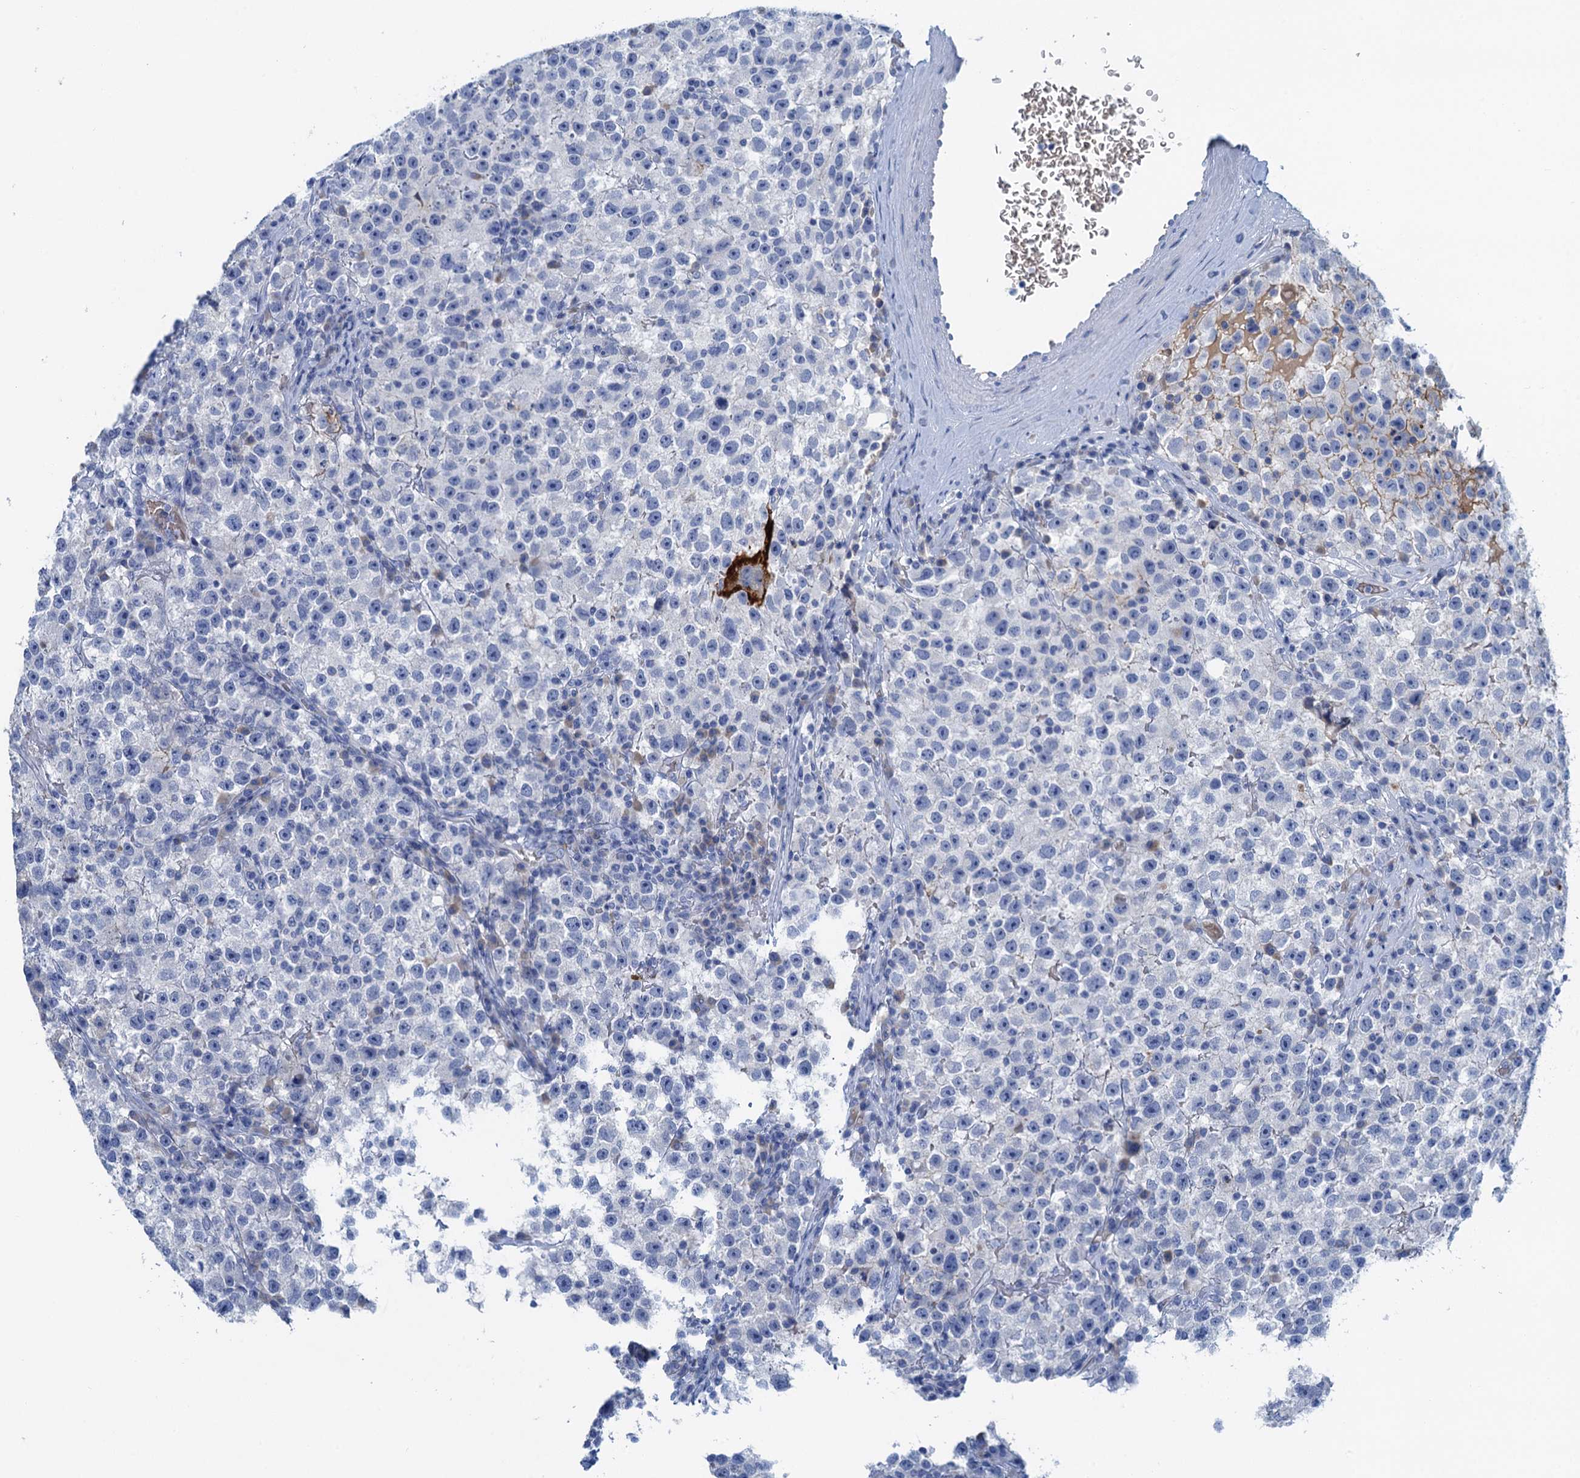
{"staining": {"intensity": "negative", "quantity": "none", "location": "none"}, "tissue": "testis cancer", "cell_type": "Tumor cells", "image_type": "cancer", "snomed": [{"axis": "morphology", "description": "Seminoma, NOS"}, {"axis": "topography", "description": "Testis"}], "caption": "Tumor cells are negative for brown protein staining in testis cancer (seminoma). (Stains: DAB (3,3'-diaminobenzidine) immunohistochemistry with hematoxylin counter stain, Microscopy: brightfield microscopy at high magnification).", "gene": "MYADML2", "patient": {"sex": "male", "age": 22}}